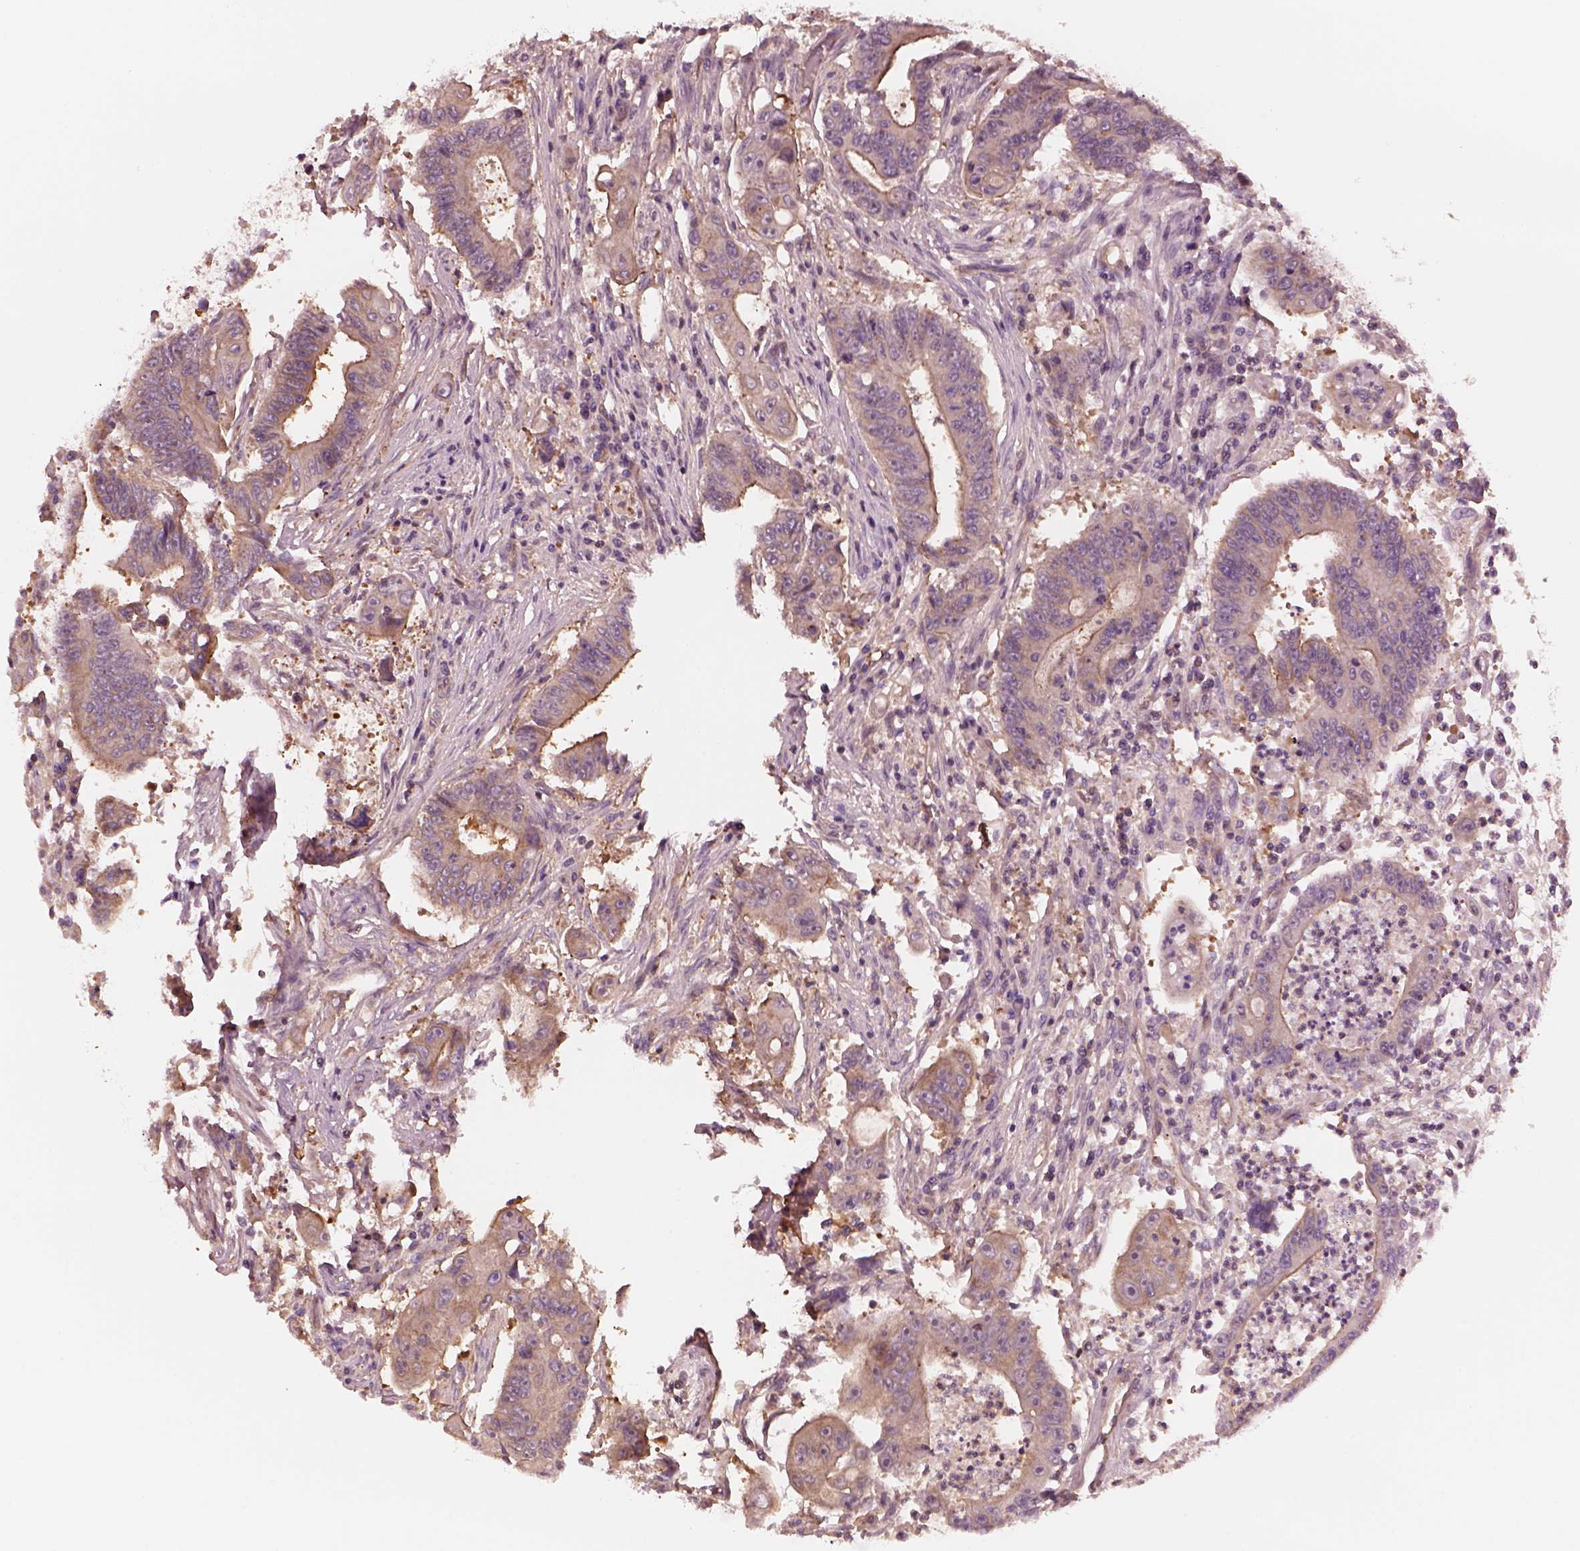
{"staining": {"intensity": "strong", "quantity": "<25%", "location": "cytoplasmic/membranous"}, "tissue": "colorectal cancer", "cell_type": "Tumor cells", "image_type": "cancer", "snomed": [{"axis": "morphology", "description": "Adenocarcinoma, NOS"}, {"axis": "topography", "description": "Rectum"}], "caption": "Colorectal cancer tissue shows strong cytoplasmic/membranous positivity in about <25% of tumor cells, visualized by immunohistochemistry.", "gene": "STK33", "patient": {"sex": "male", "age": 54}}